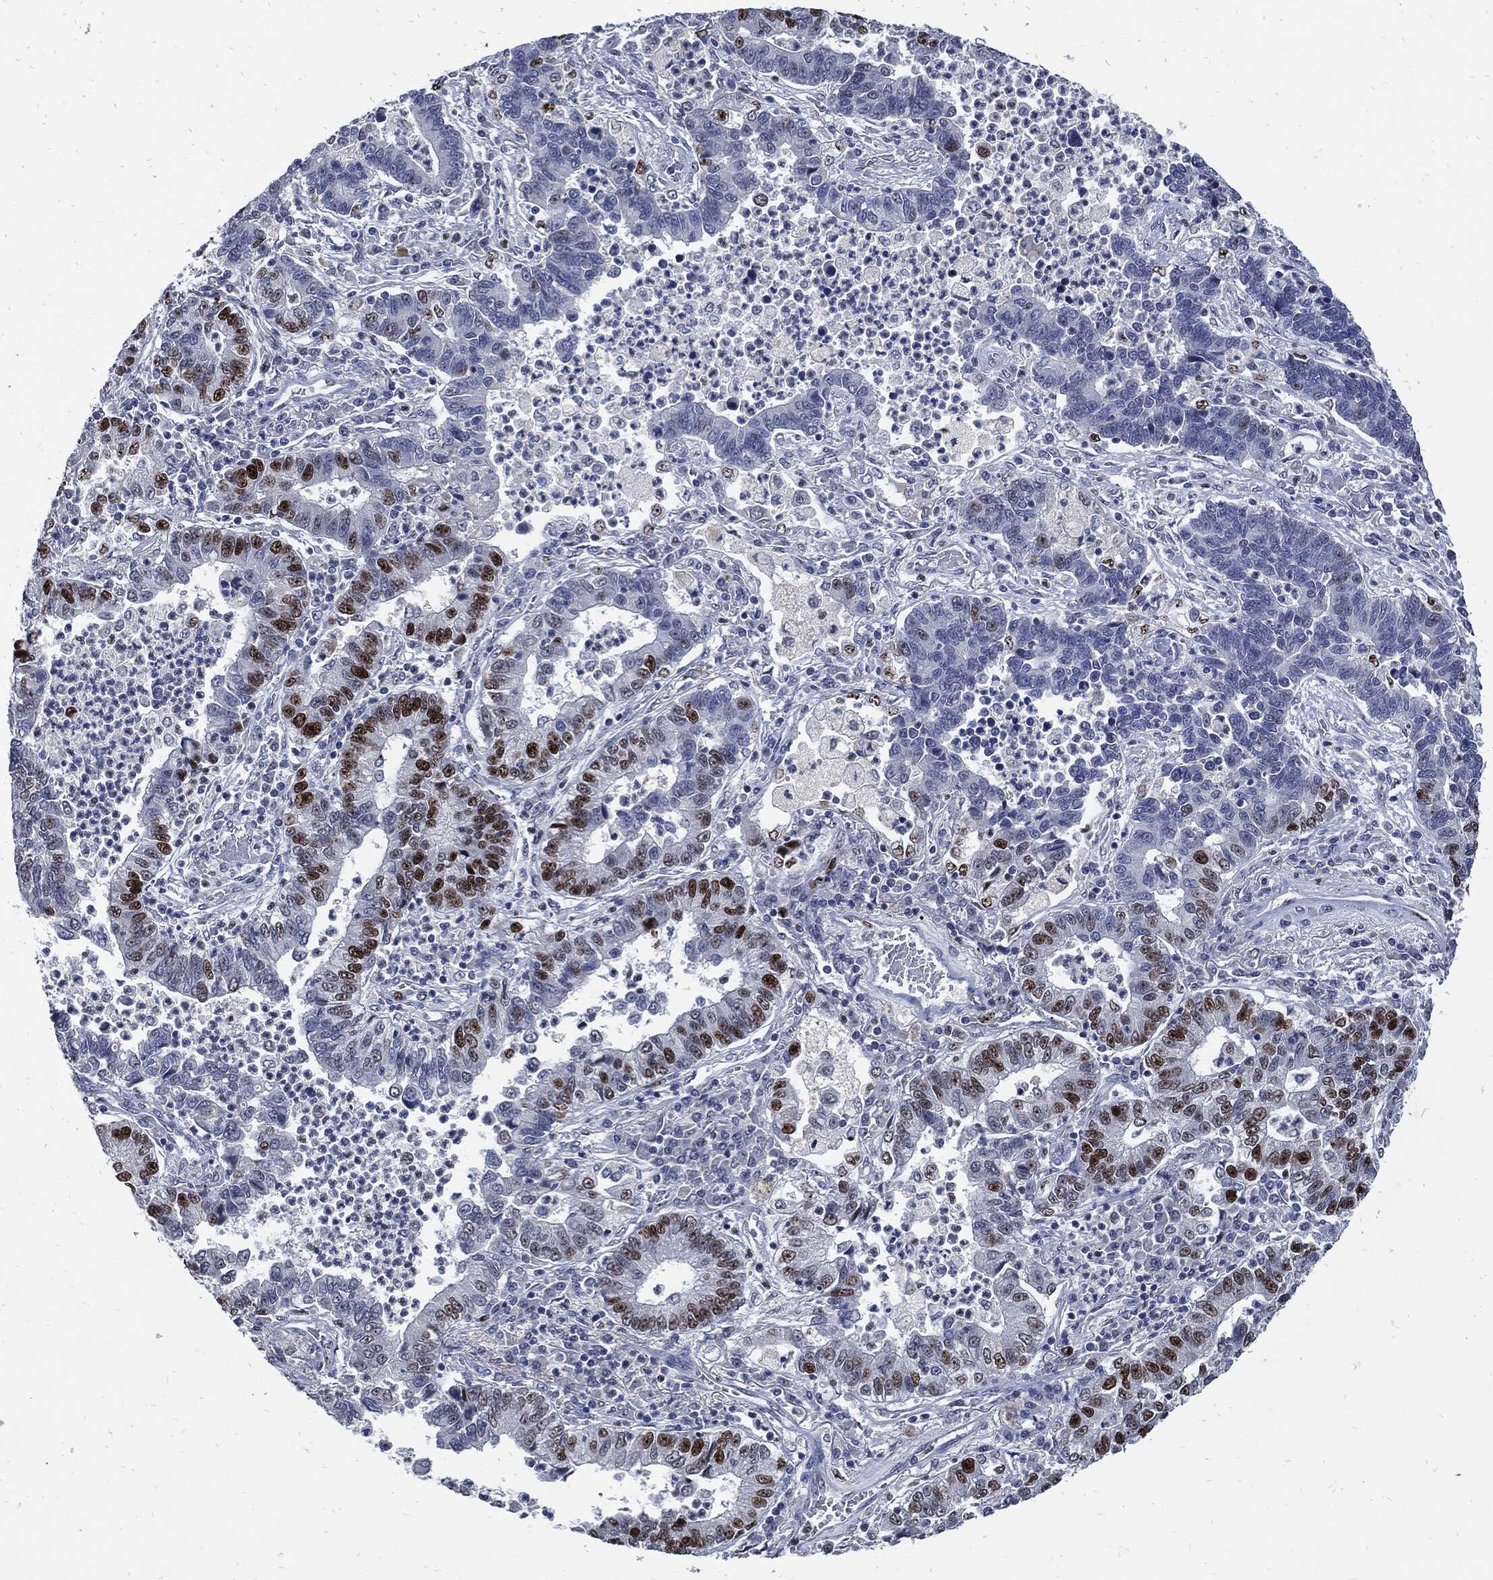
{"staining": {"intensity": "strong", "quantity": "<25%", "location": "nuclear"}, "tissue": "lung cancer", "cell_type": "Tumor cells", "image_type": "cancer", "snomed": [{"axis": "morphology", "description": "Adenocarcinoma, NOS"}, {"axis": "topography", "description": "Lung"}], "caption": "This histopathology image exhibits adenocarcinoma (lung) stained with immunohistochemistry to label a protein in brown. The nuclear of tumor cells show strong positivity for the protein. Nuclei are counter-stained blue.", "gene": "NBN", "patient": {"sex": "female", "age": 57}}